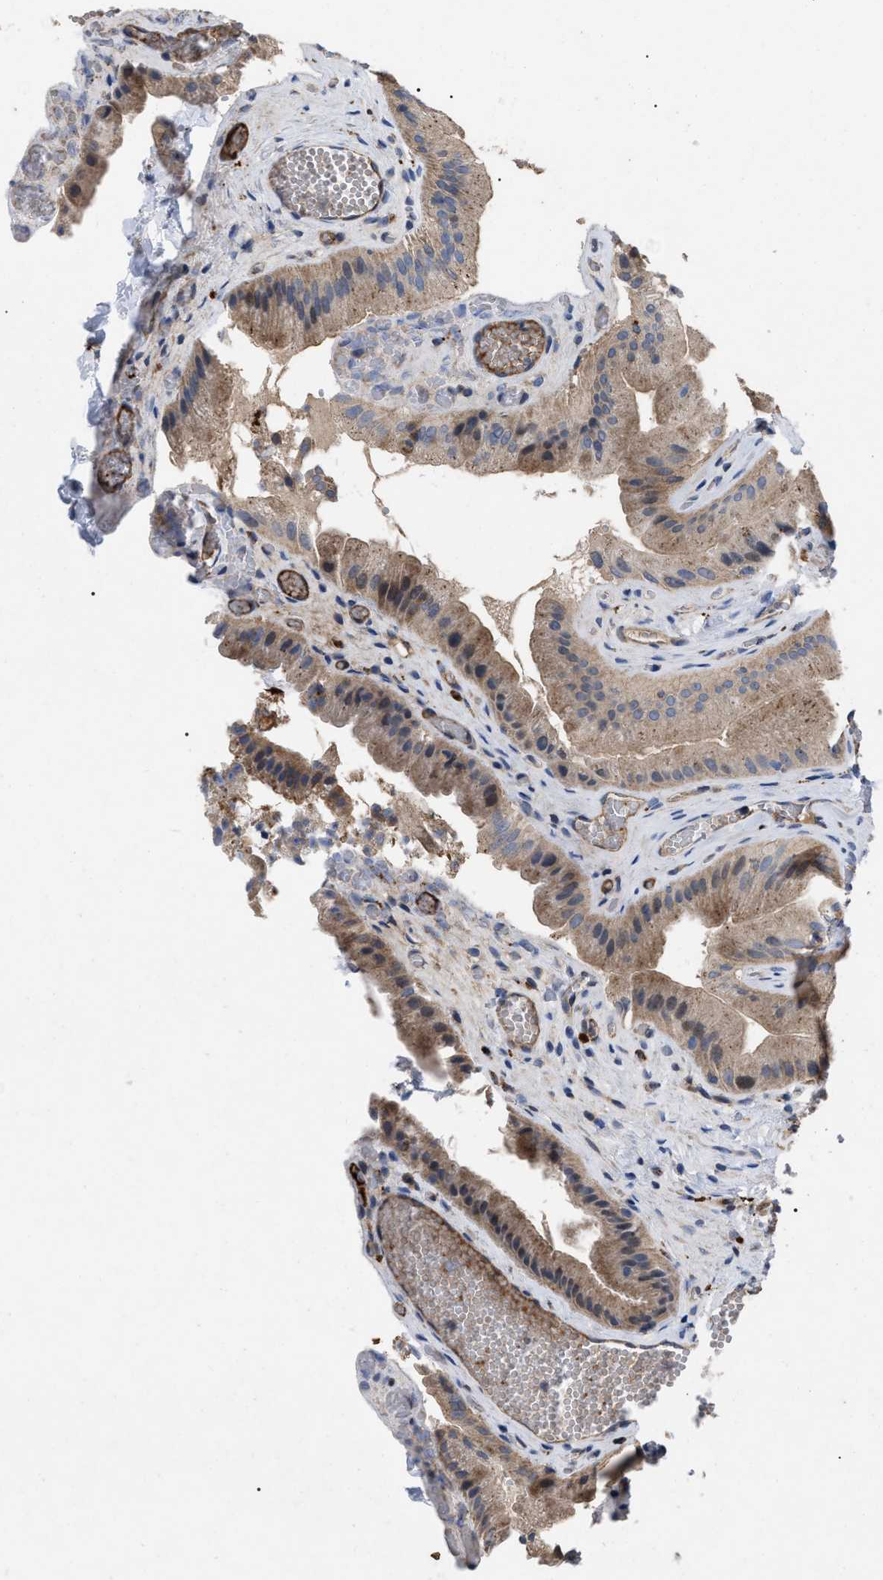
{"staining": {"intensity": "moderate", "quantity": ">75%", "location": "cytoplasmic/membranous"}, "tissue": "gallbladder", "cell_type": "Glandular cells", "image_type": "normal", "snomed": [{"axis": "morphology", "description": "Normal tissue, NOS"}, {"axis": "topography", "description": "Gallbladder"}], "caption": "Immunohistochemical staining of normal gallbladder displays moderate cytoplasmic/membranous protein staining in about >75% of glandular cells.", "gene": "FAM171A2", "patient": {"sex": "male", "age": 49}}